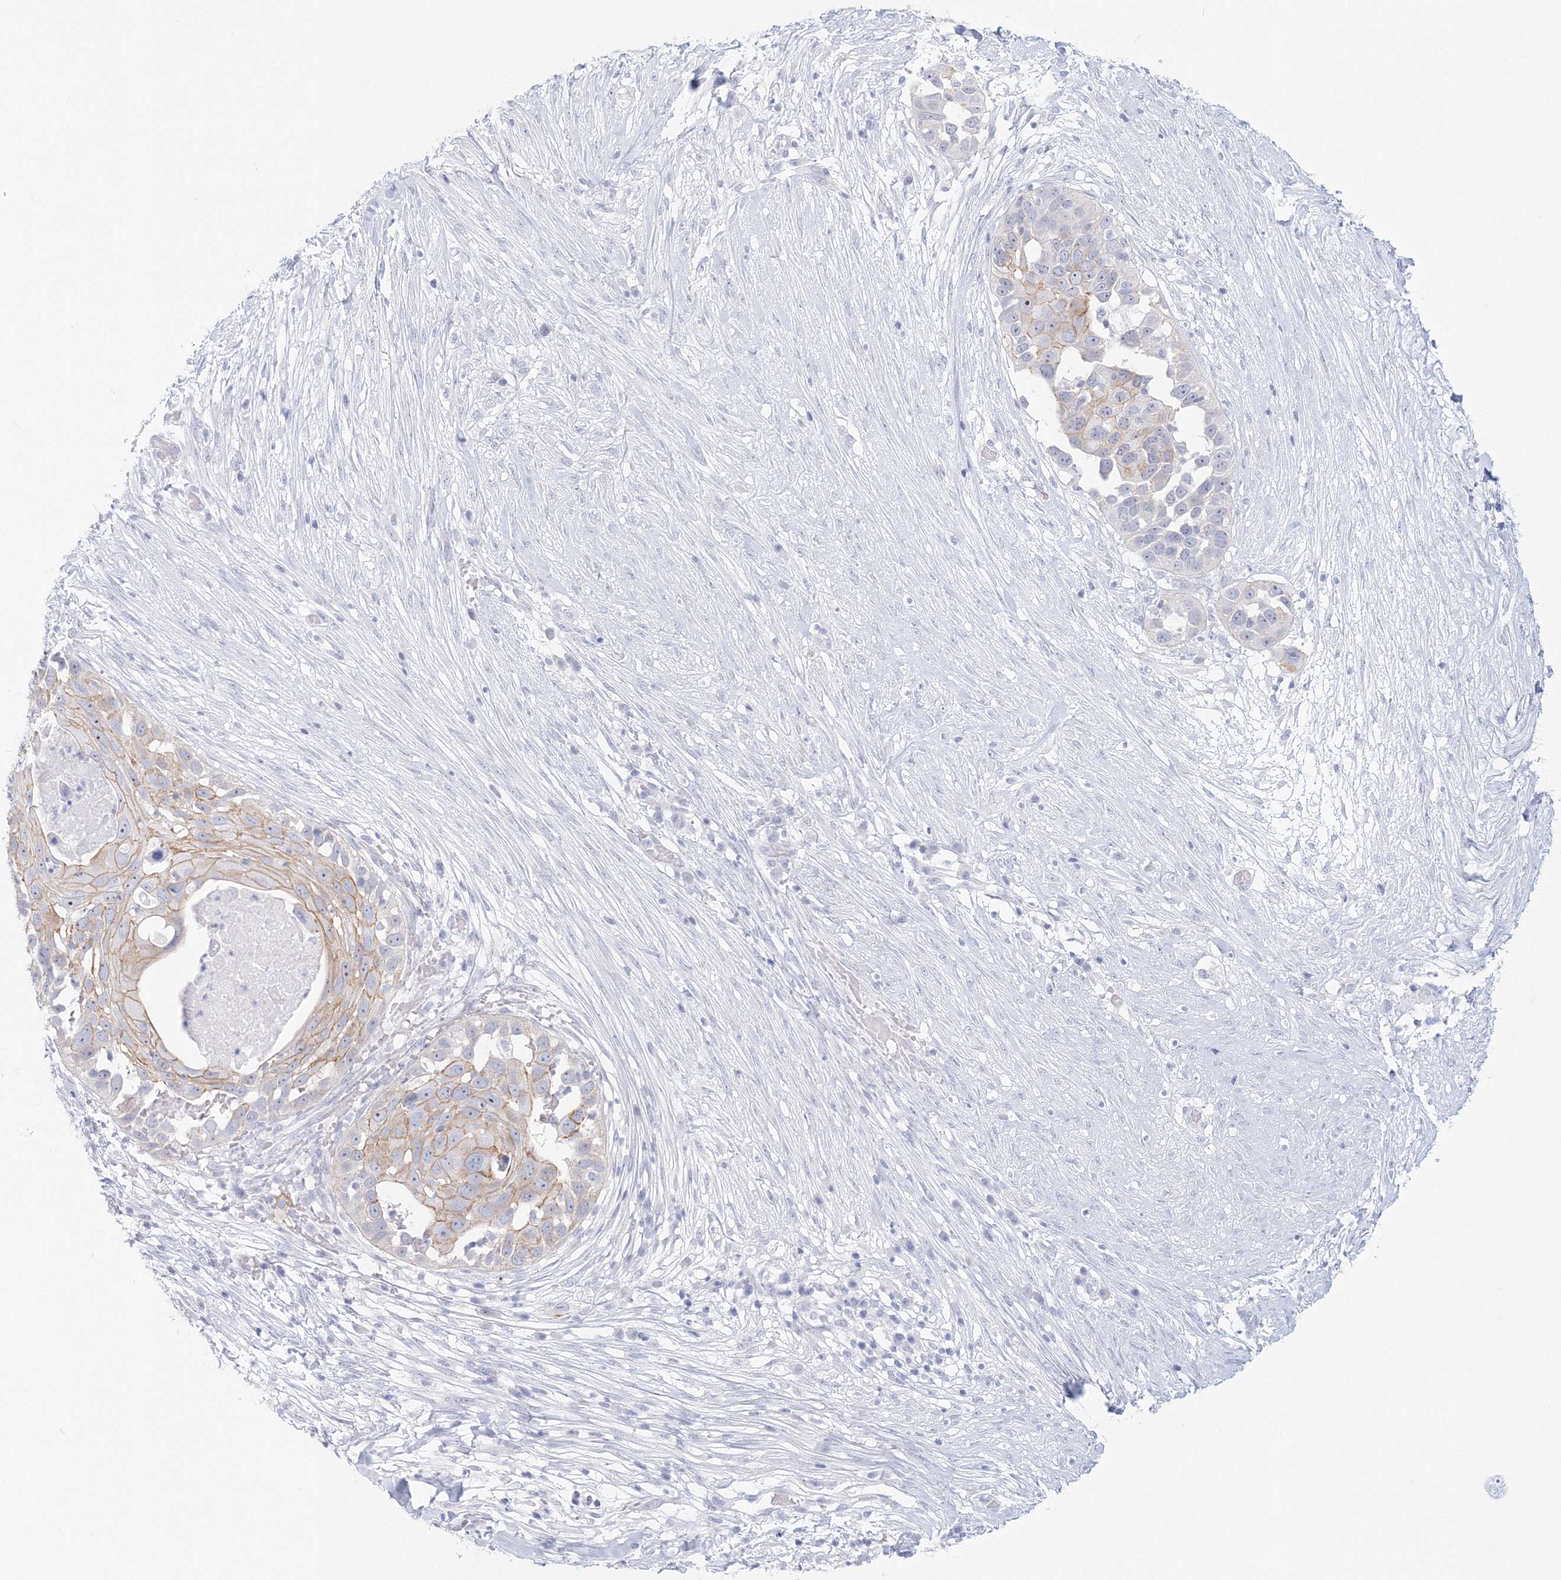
{"staining": {"intensity": "moderate", "quantity": "<25%", "location": "cytoplasmic/membranous"}, "tissue": "skin cancer", "cell_type": "Tumor cells", "image_type": "cancer", "snomed": [{"axis": "morphology", "description": "Squamous cell carcinoma, NOS"}, {"axis": "topography", "description": "Skin"}], "caption": "Protein staining exhibits moderate cytoplasmic/membranous expression in approximately <25% of tumor cells in skin cancer.", "gene": "VSIG1", "patient": {"sex": "female", "age": 44}}